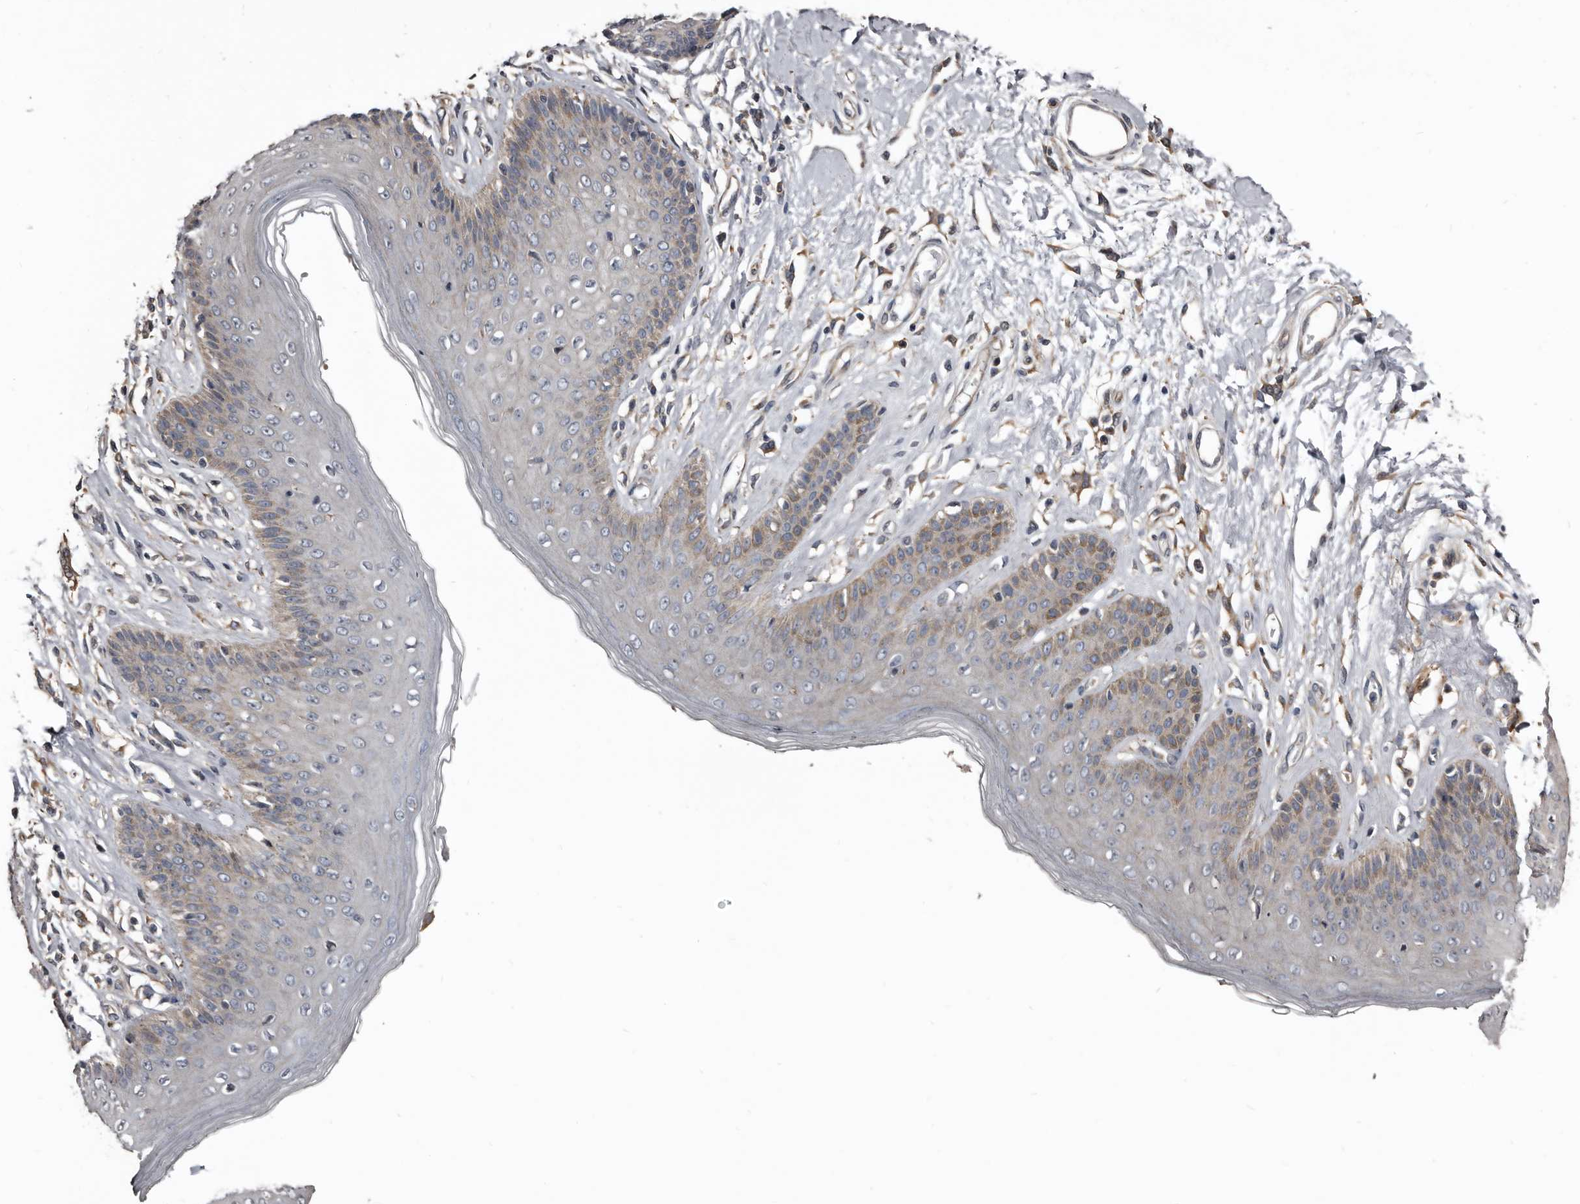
{"staining": {"intensity": "weak", "quantity": "25%-75%", "location": "cytoplasmic/membranous"}, "tissue": "skin", "cell_type": "Epidermal cells", "image_type": "normal", "snomed": [{"axis": "morphology", "description": "Normal tissue, NOS"}, {"axis": "morphology", "description": "Squamous cell carcinoma, NOS"}, {"axis": "topography", "description": "Vulva"}], "caption": "Protein staining reveals weak cytoplasmic/membranous positivity in about 25%-75% of epidermal cells in unremarkable skin. Nuclei are stained in blue.", "gene": "DHPS", "patient": {"sex": "female", "age": 85}}